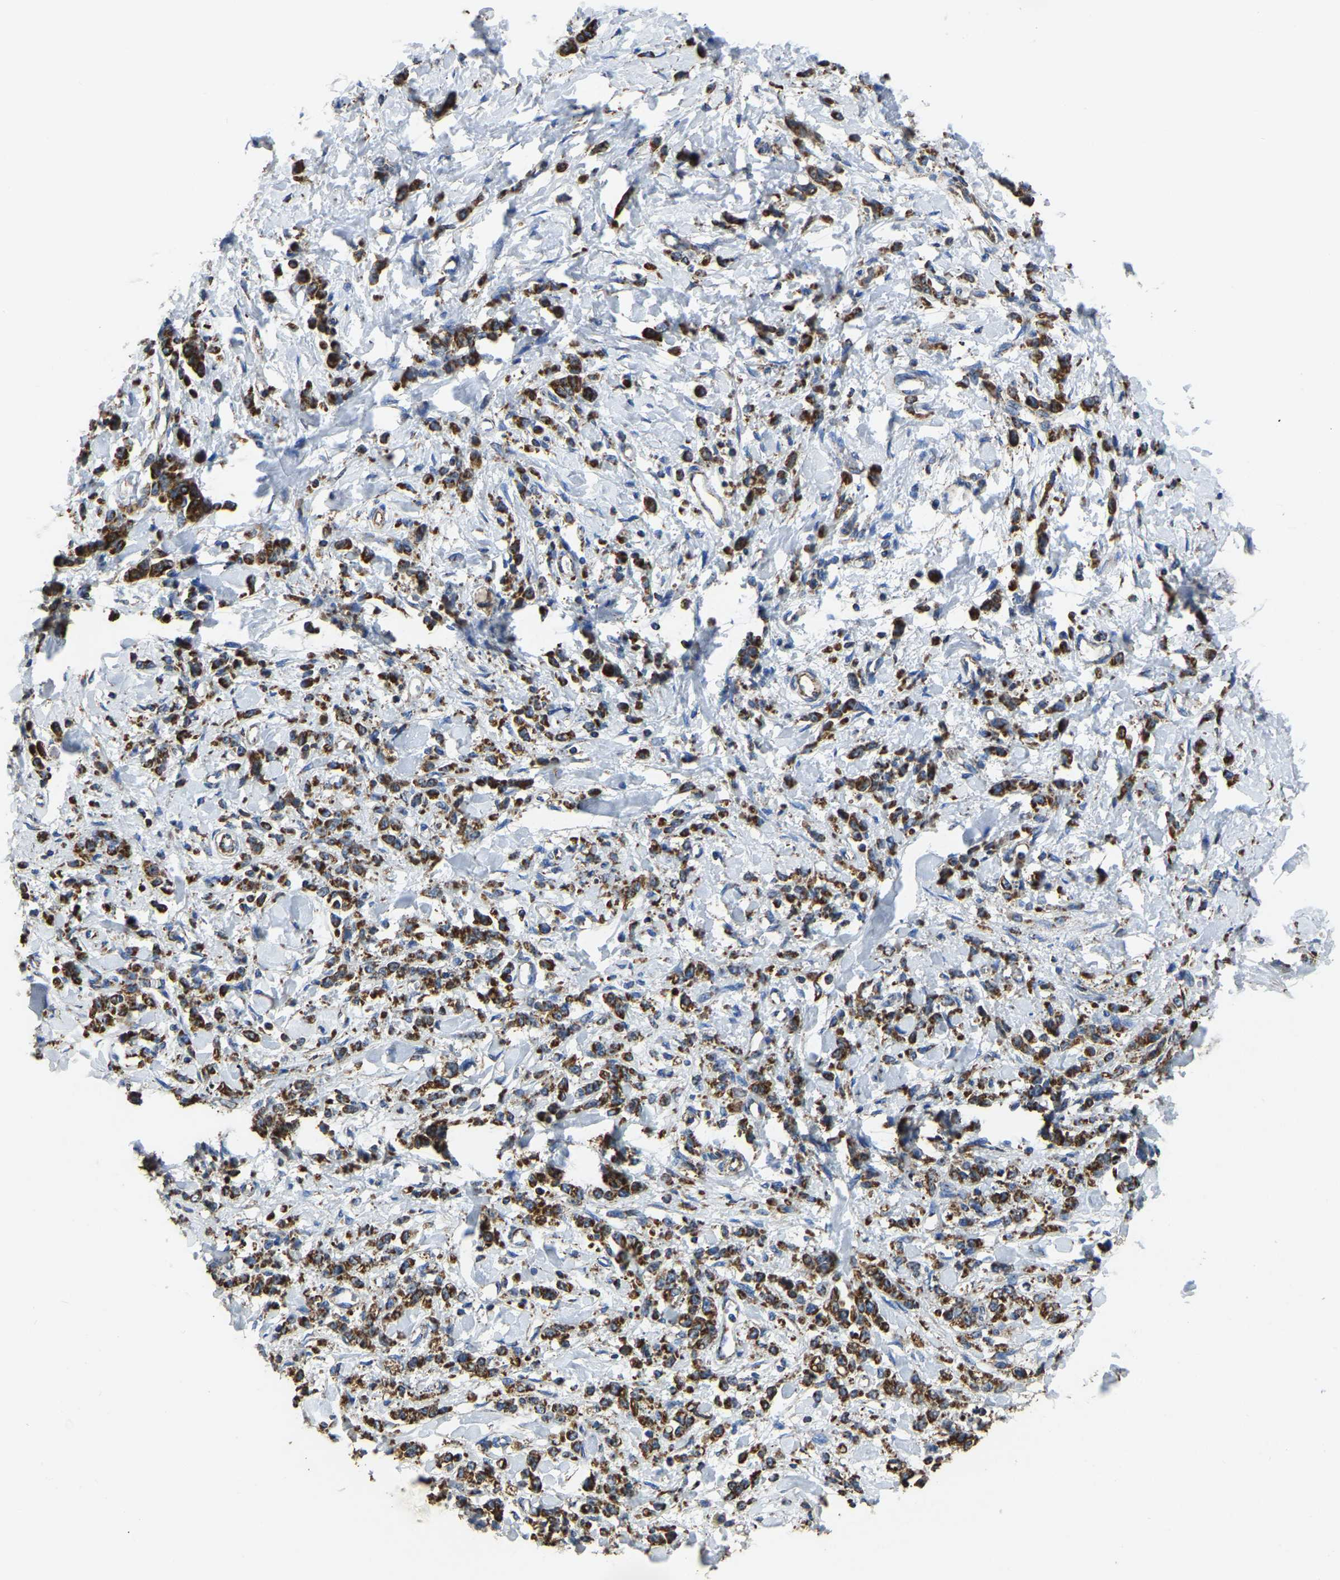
{"staining": {"intensity": "strong", "quantity": ">75%", "location": "cytoplasmic/membranous"}, "tissue": "stomach cancer", "cell_type": "Tumor cells", "image_type": "cancer", "snomed": [{"axis": "morphology", "description": "Normal tissue, NOS"}, {"axis": "morphology", "description": "Adenocarcinoma, NOS"}, {"axis": "topography", "description": "Stomach"}], "caption": "Immunohistochemical staining of stomach cancer demonstrates strong cytoplasmic/membranous protein expression in about >75% of tumor cells.", "gene": "ETFA", "patient": {"sex": "male", "age": 82}}